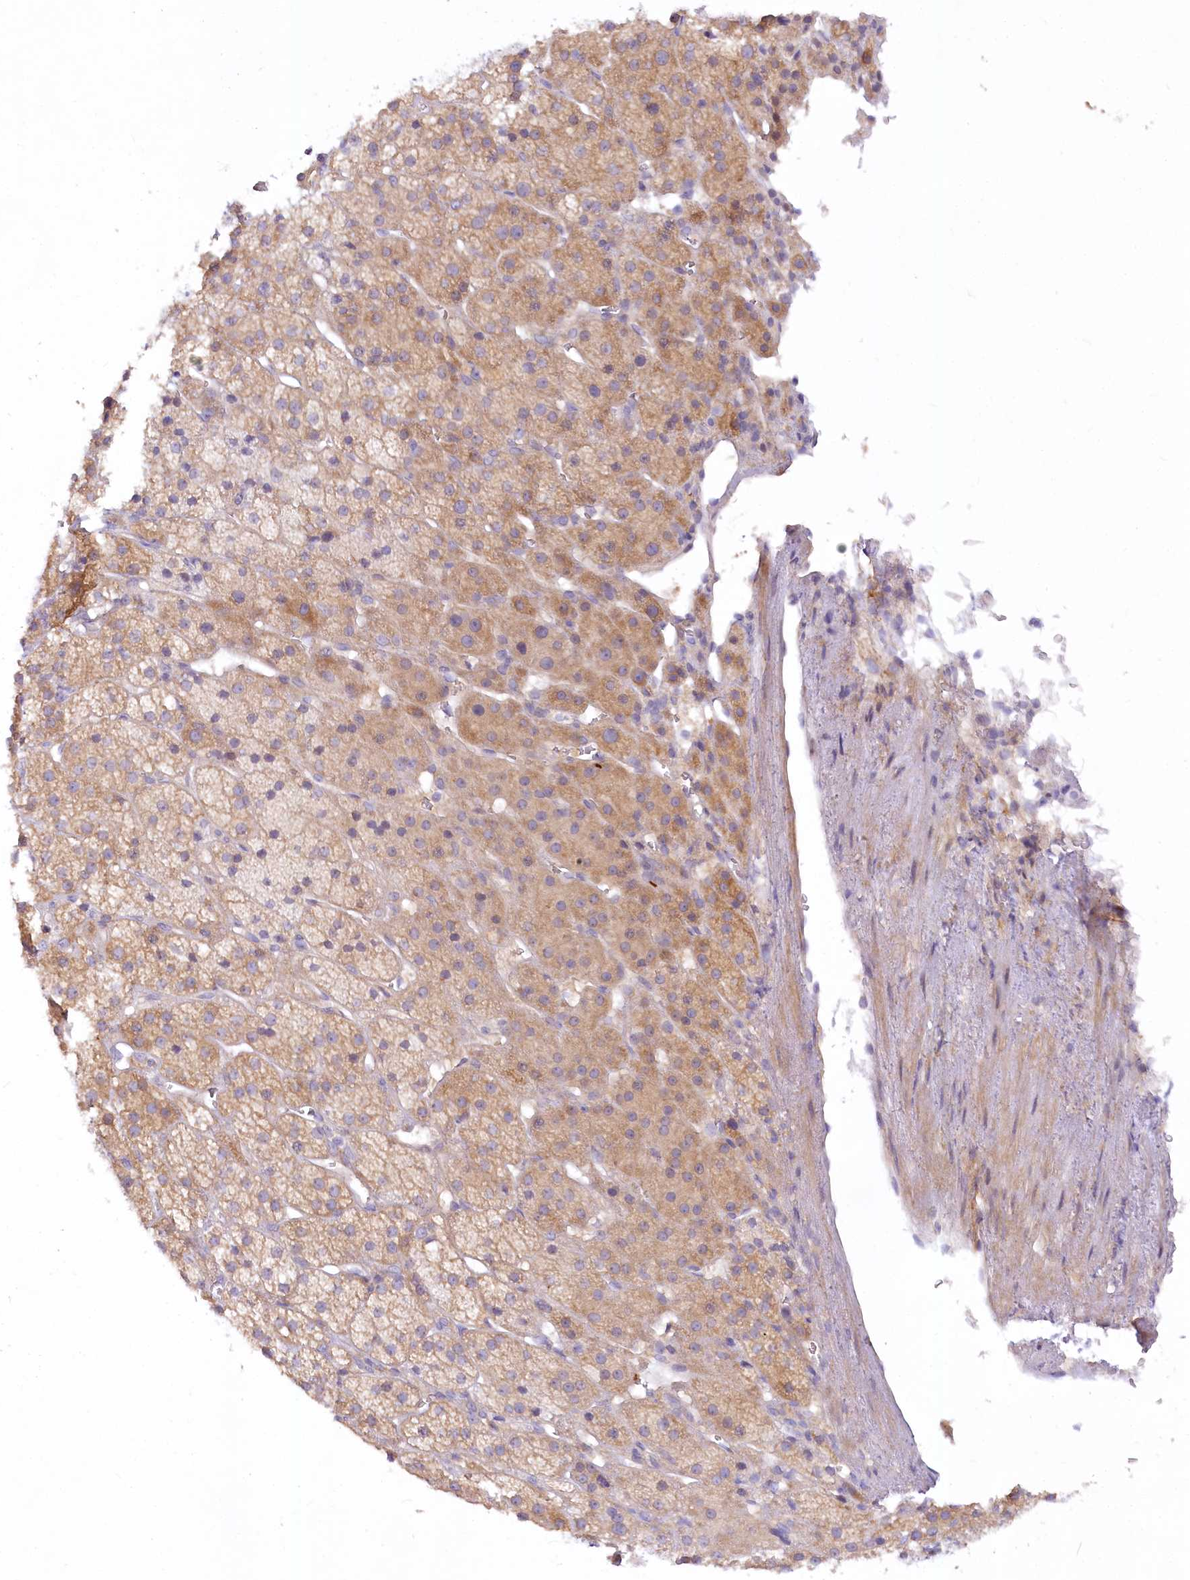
{"staining": {"intensity": "moderate", "quantity": "<25%", "location": "cytoplasmic/membranous"}, "tissue": "adrenal gland", "cell_type": "Glandular cells", "image_type": "normal", "snomed": [{"axis": "morphology", "description": "Normal tissue, NOS"}, {"axis": "topography", "description": "Adrenal gland"}], "caption": "Immunohistochemistry image of benign adrenal gland stained for a protein (brown), which reveals low levels of moderate cytoplasmic/membranous staining in about <25% of glandular cells.", "gene": "EFHC2", "patient": {"sex": "female", "age": 57}}